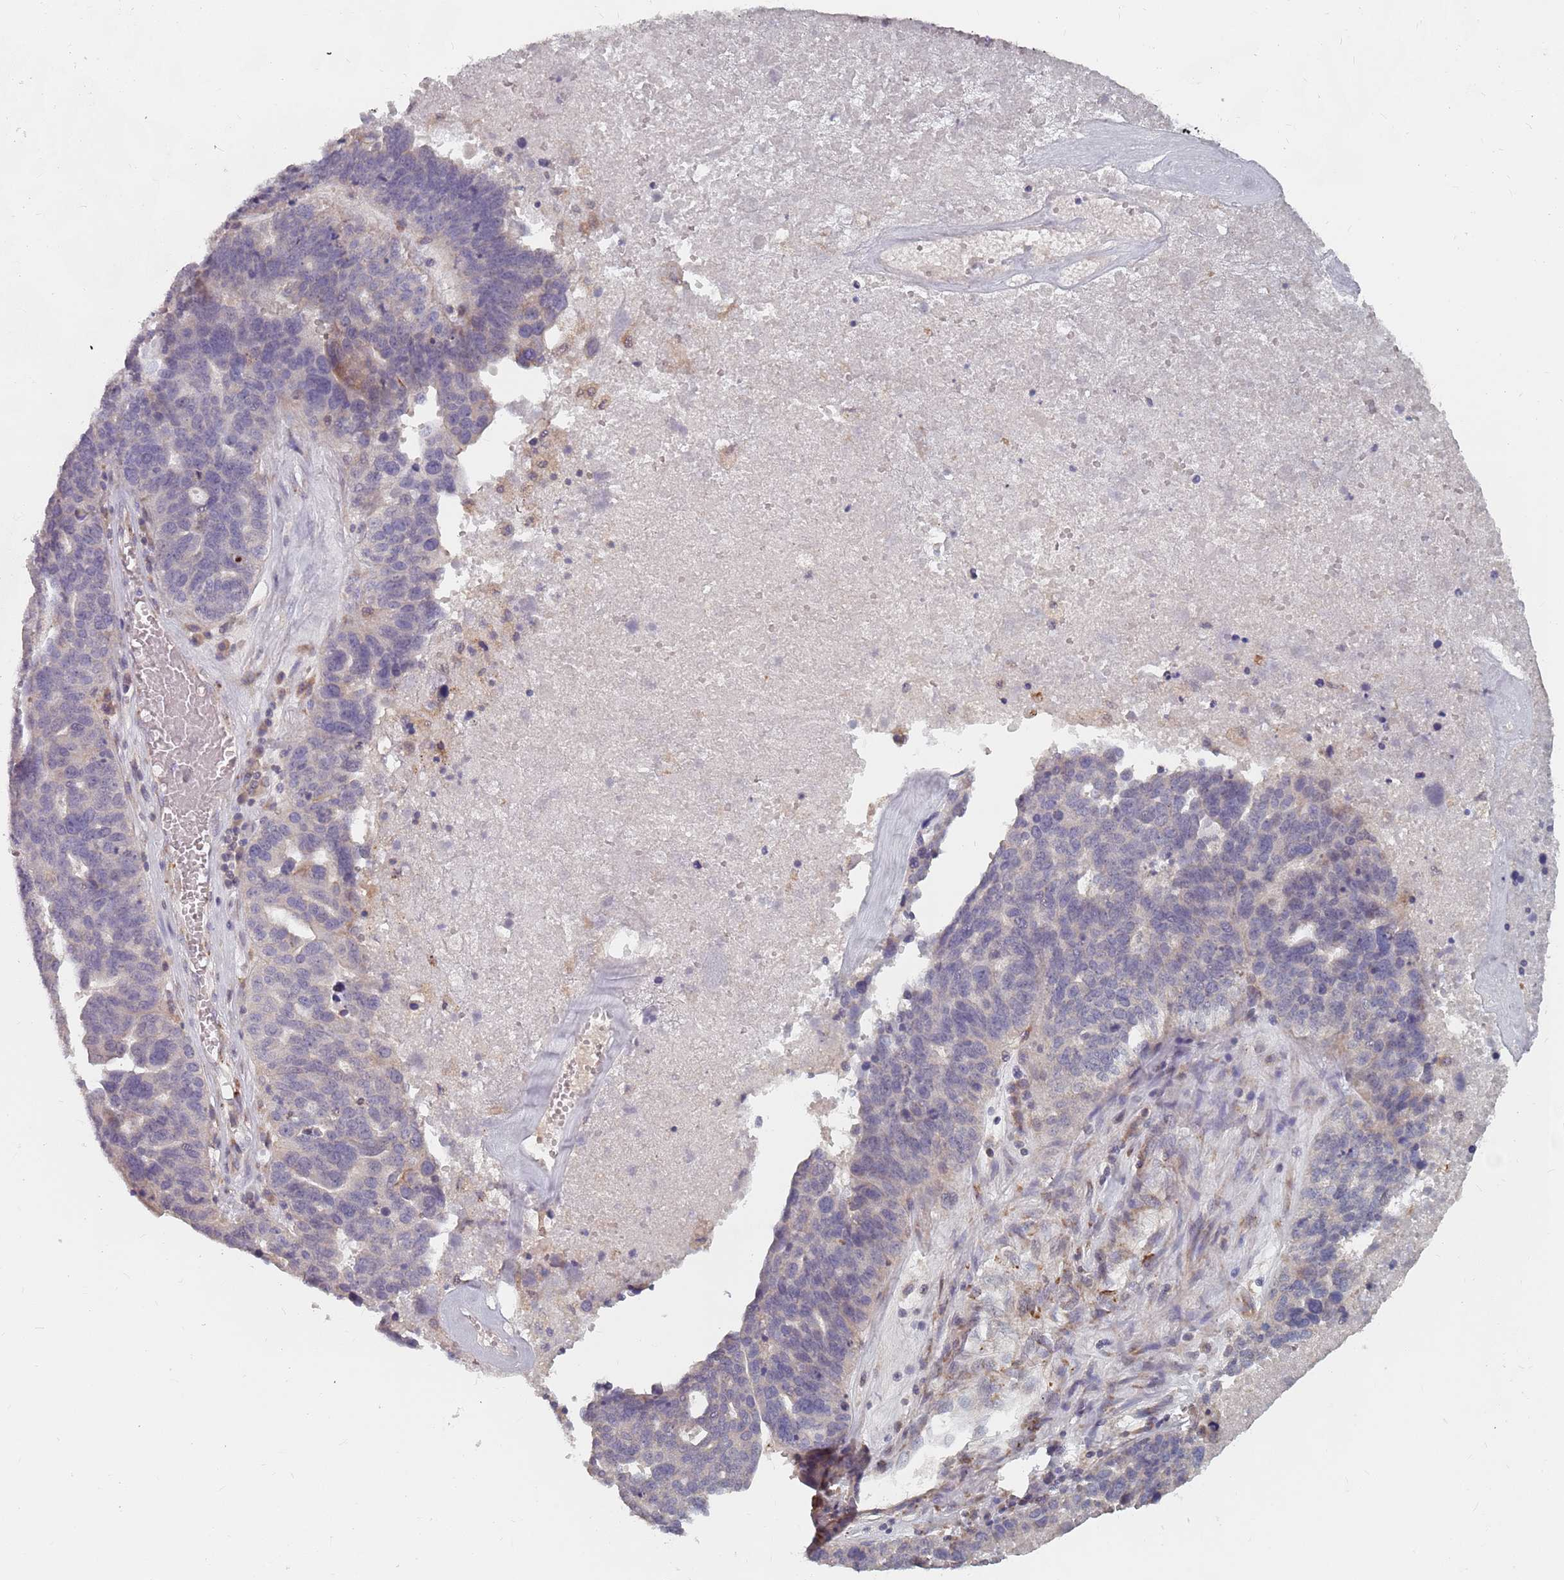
{"staining": {"intensity": "negative", "quantity": "none", "location": "none"}, "tissue": "ovarian cancer", "cell_type": "Tumor cells", "image_type": "cancer", "snomed": [{"axis": "morphology", "description": "Cystadenocarcinoma, serous, NOS"}, {"axis": "topography", "description": "Ovary"}], "caption": "IHC of human ovarian cancer (serous cystadenocarcinoma) shows no positivity in tumor cells. (Immunohistochemistry (ihc), brightfield microscopy, high magnification).", "gene": "ADAL", "patient": {"sex": "female", "age": 59}}